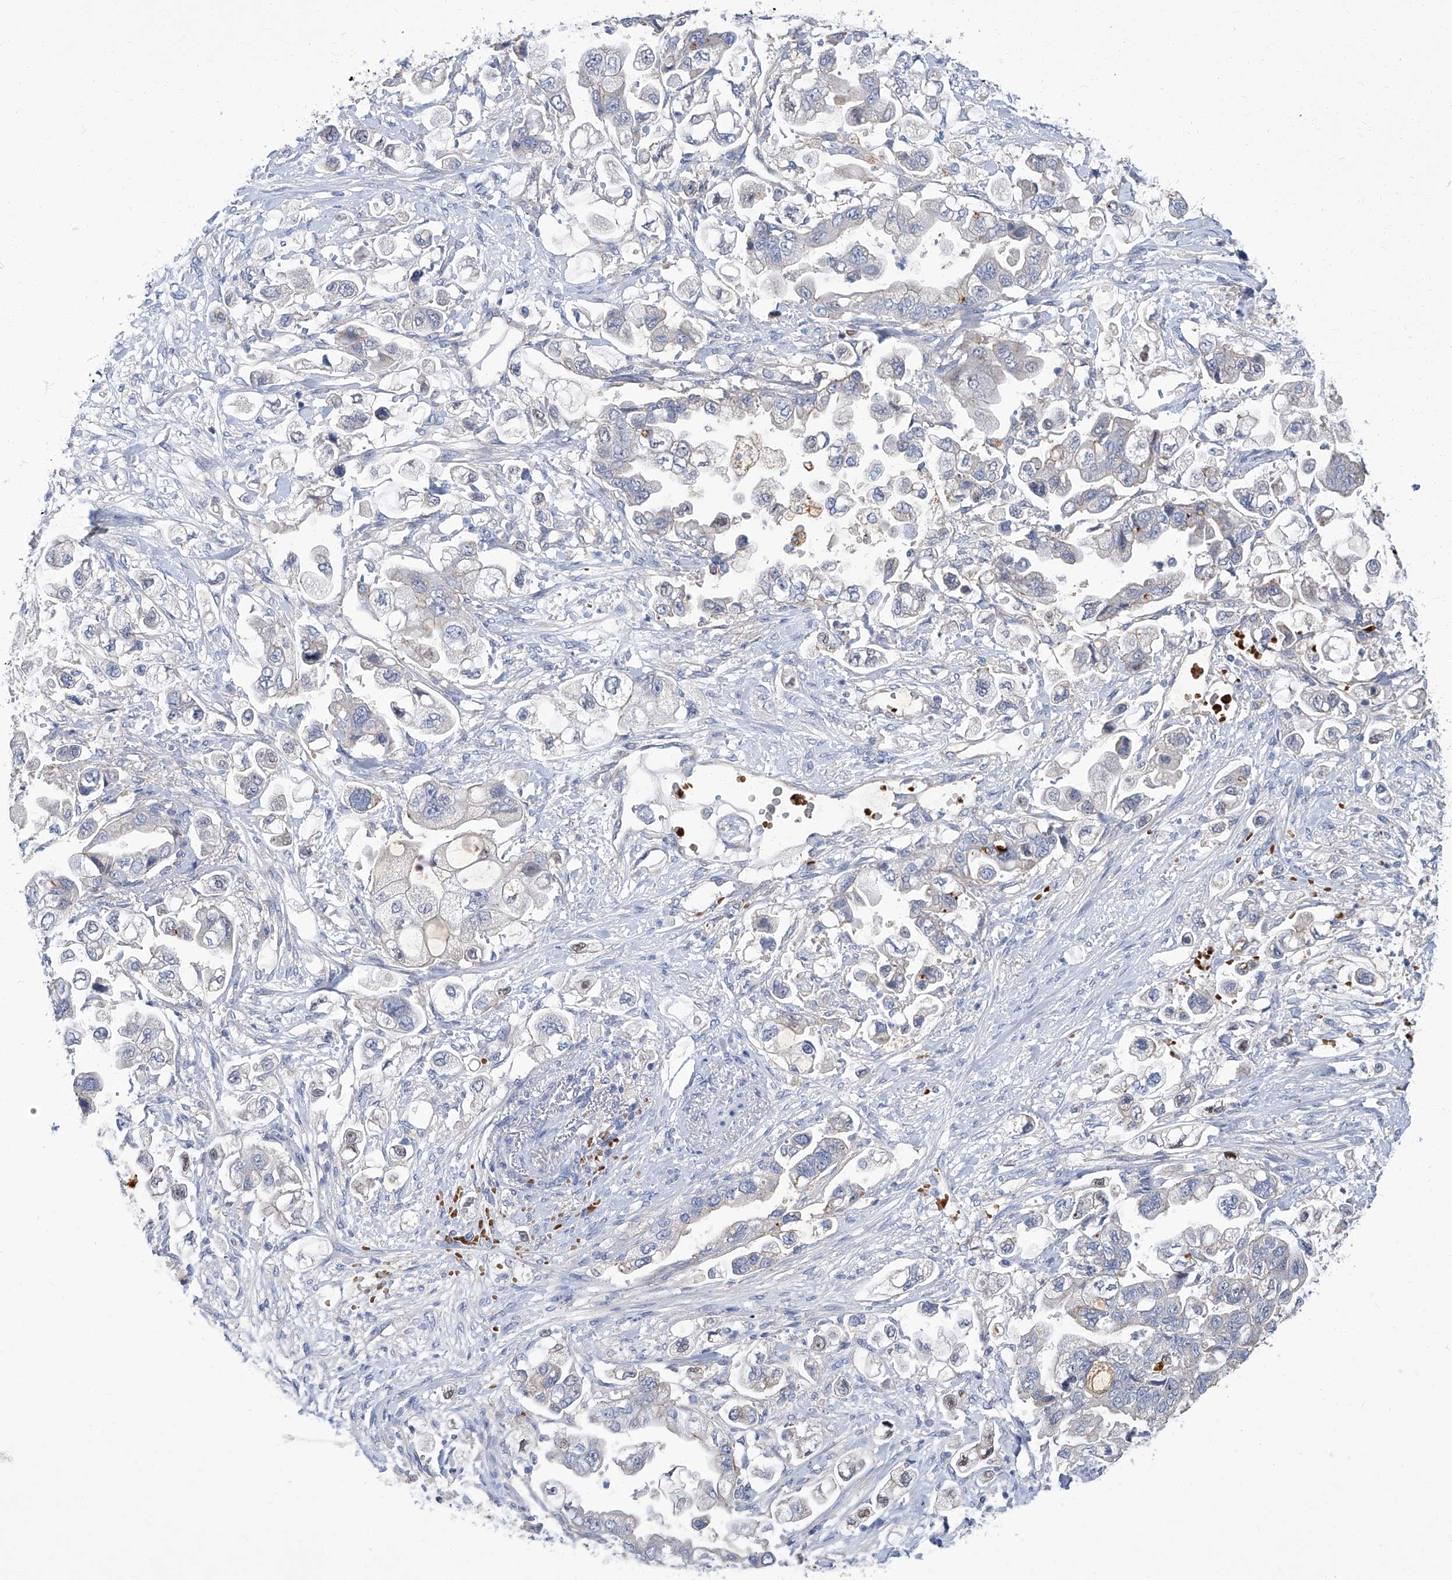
{"staining": {"intensity": "weak", "quantity": "<25%", "location": "cytoplasmic/membranous"}, "tissue": "stomach cancer", "cell_type": "Tumor cells", "image_type": "cancer", "snomed": [{"axis": "morphology", "description": "Adenocarcinoma, NOS"}, {"axis": "topography", "description": "Stomach"}], "caption": "Immunohistochemistry (IHC) micrograph of neoplastic tissue: human adenocarcinoma (stomach) stained with DAB shows no significant protein positivity in tumor cells.", "gene": "PARD3", "patient": {"sex": "male", "age": 62}}